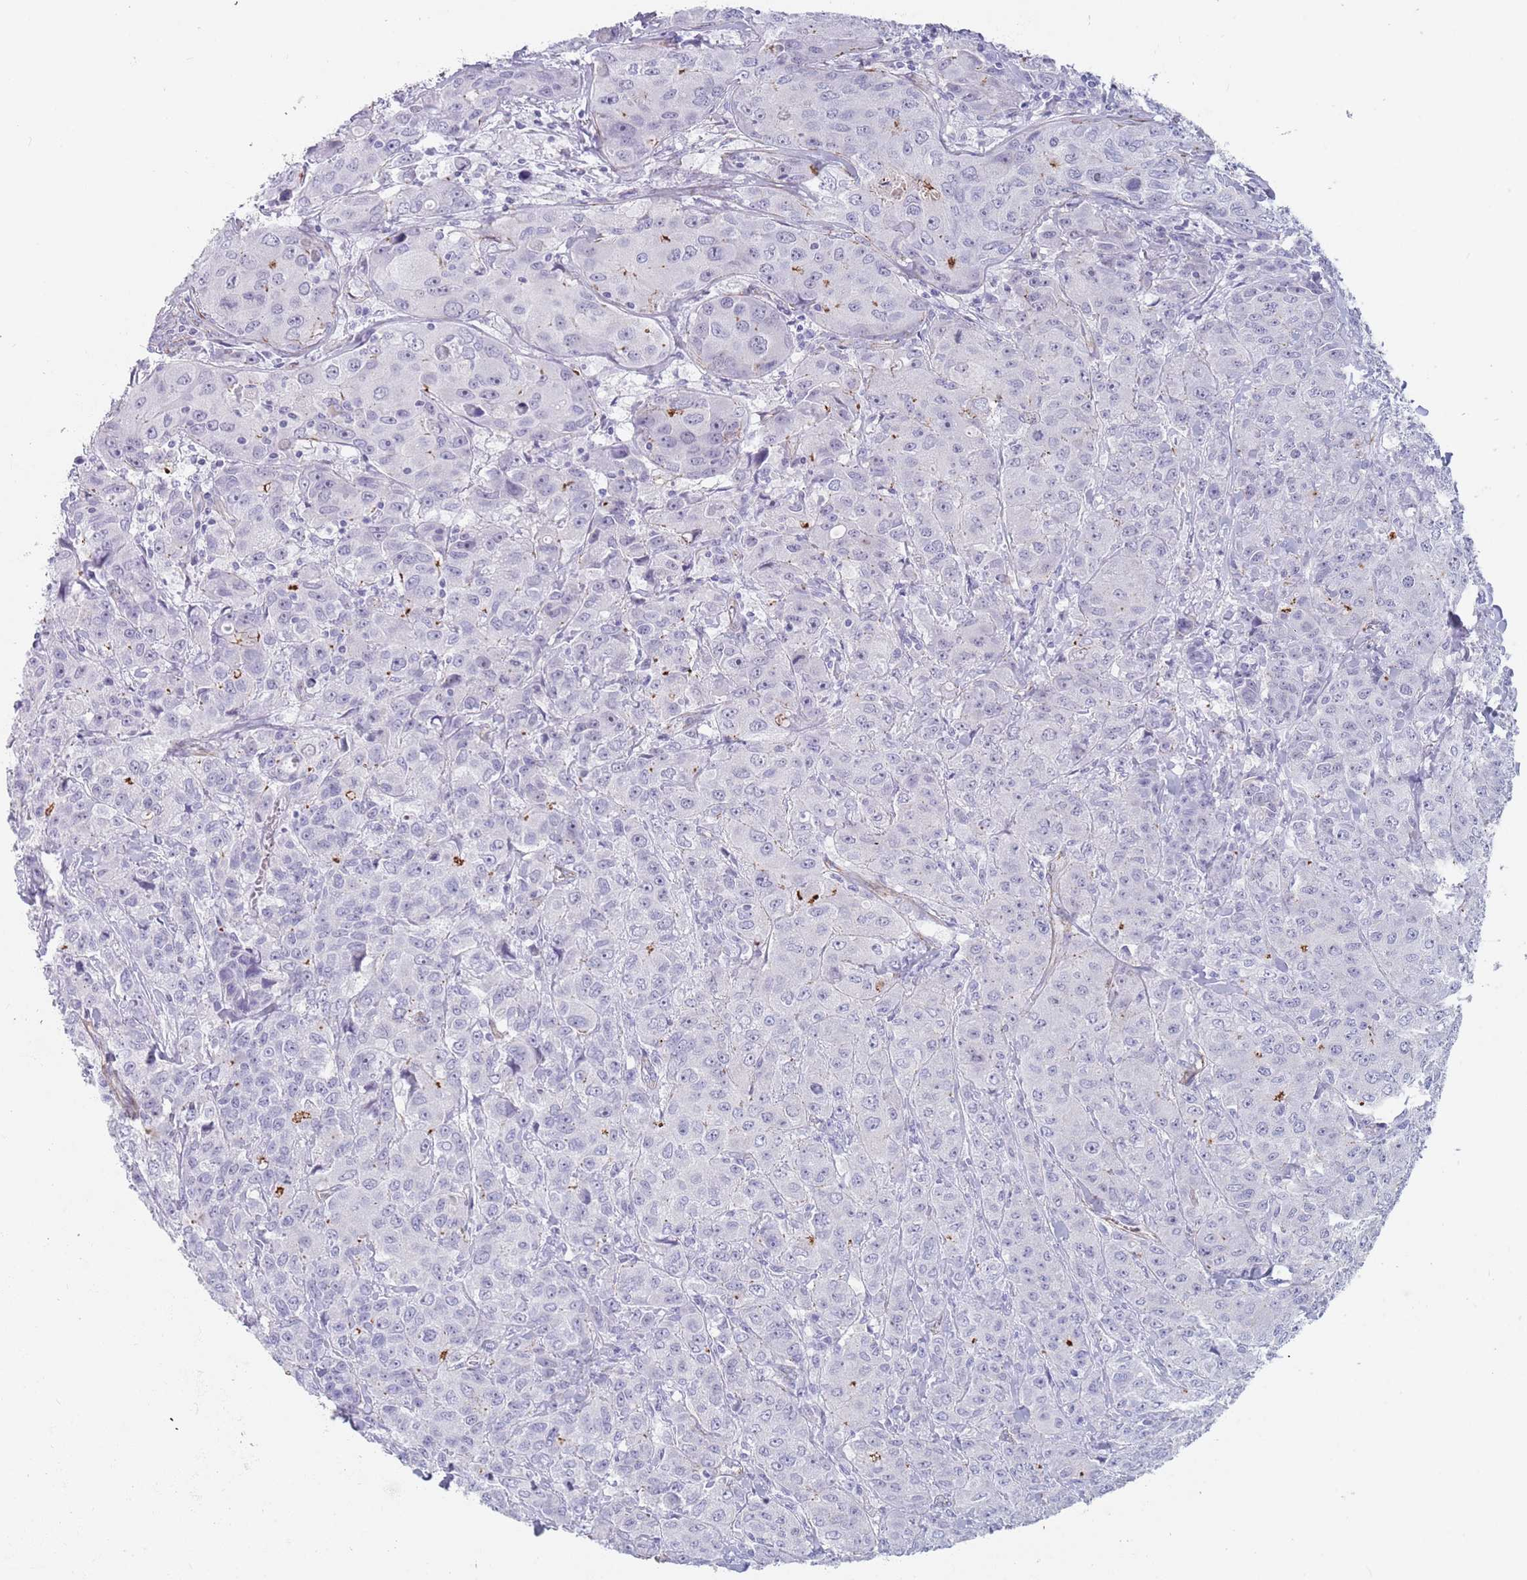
{"staining": {"intensity": "strong", "quantity": "<25%", "location": "cytoplasmic/membranous"}, "tissue": "breast cancer", "cell_type": "Tumor cells", "image_type": "cancer", "snomed": [{"axis": "morphology", "description": "Duct carcinoma"}, {"axis": "topography", "description": "Breast"}], "caption": "Protein expression analysis of human breast cancer reveals strong cytoplasmic/membranous staining in about <25% of tumor cells.", "gene": "OR5A2", "patient": {"sex": "female", "age": 43}}